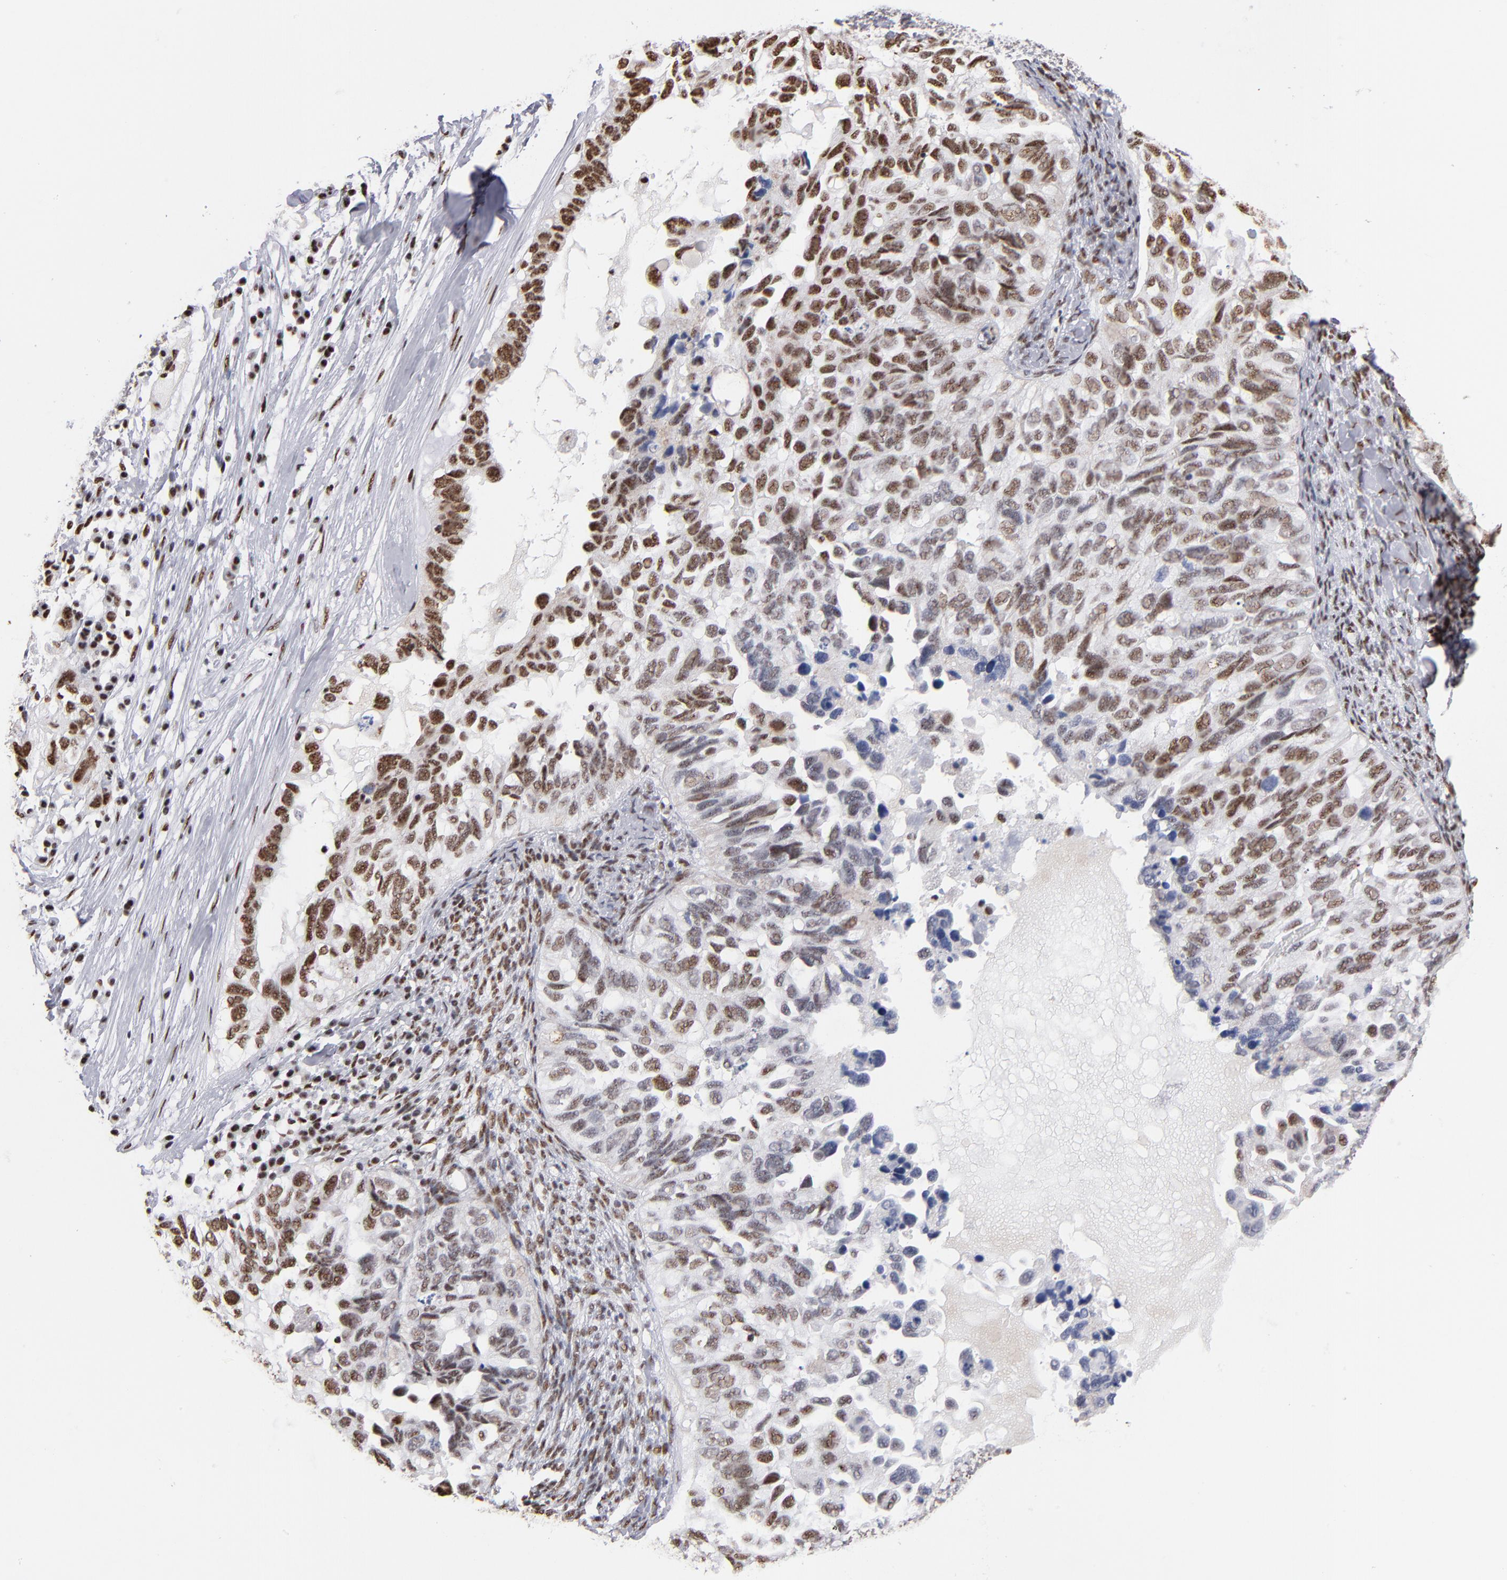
{"staining": {"intensity": "strong", "quantity": ">75%", "location": "nuclear"}, "tissue": "ovarian cancer", "cell_type": "Tumor cells", "image_type": "cancer", "snomed": [{"axis": "morphology", "description": "Cystadenocarcinoma, serous, NOS"}, {"axis": "topography", "description": "Ovary"}], "caption": "Human serous cystadenocarcinoma (ovarian) stained for a protein (brown) shows strong nuclear positive staining in about >75% of tumor cells.", "gene": "MN1", "patient": {"sex": "female", "age": 82}}